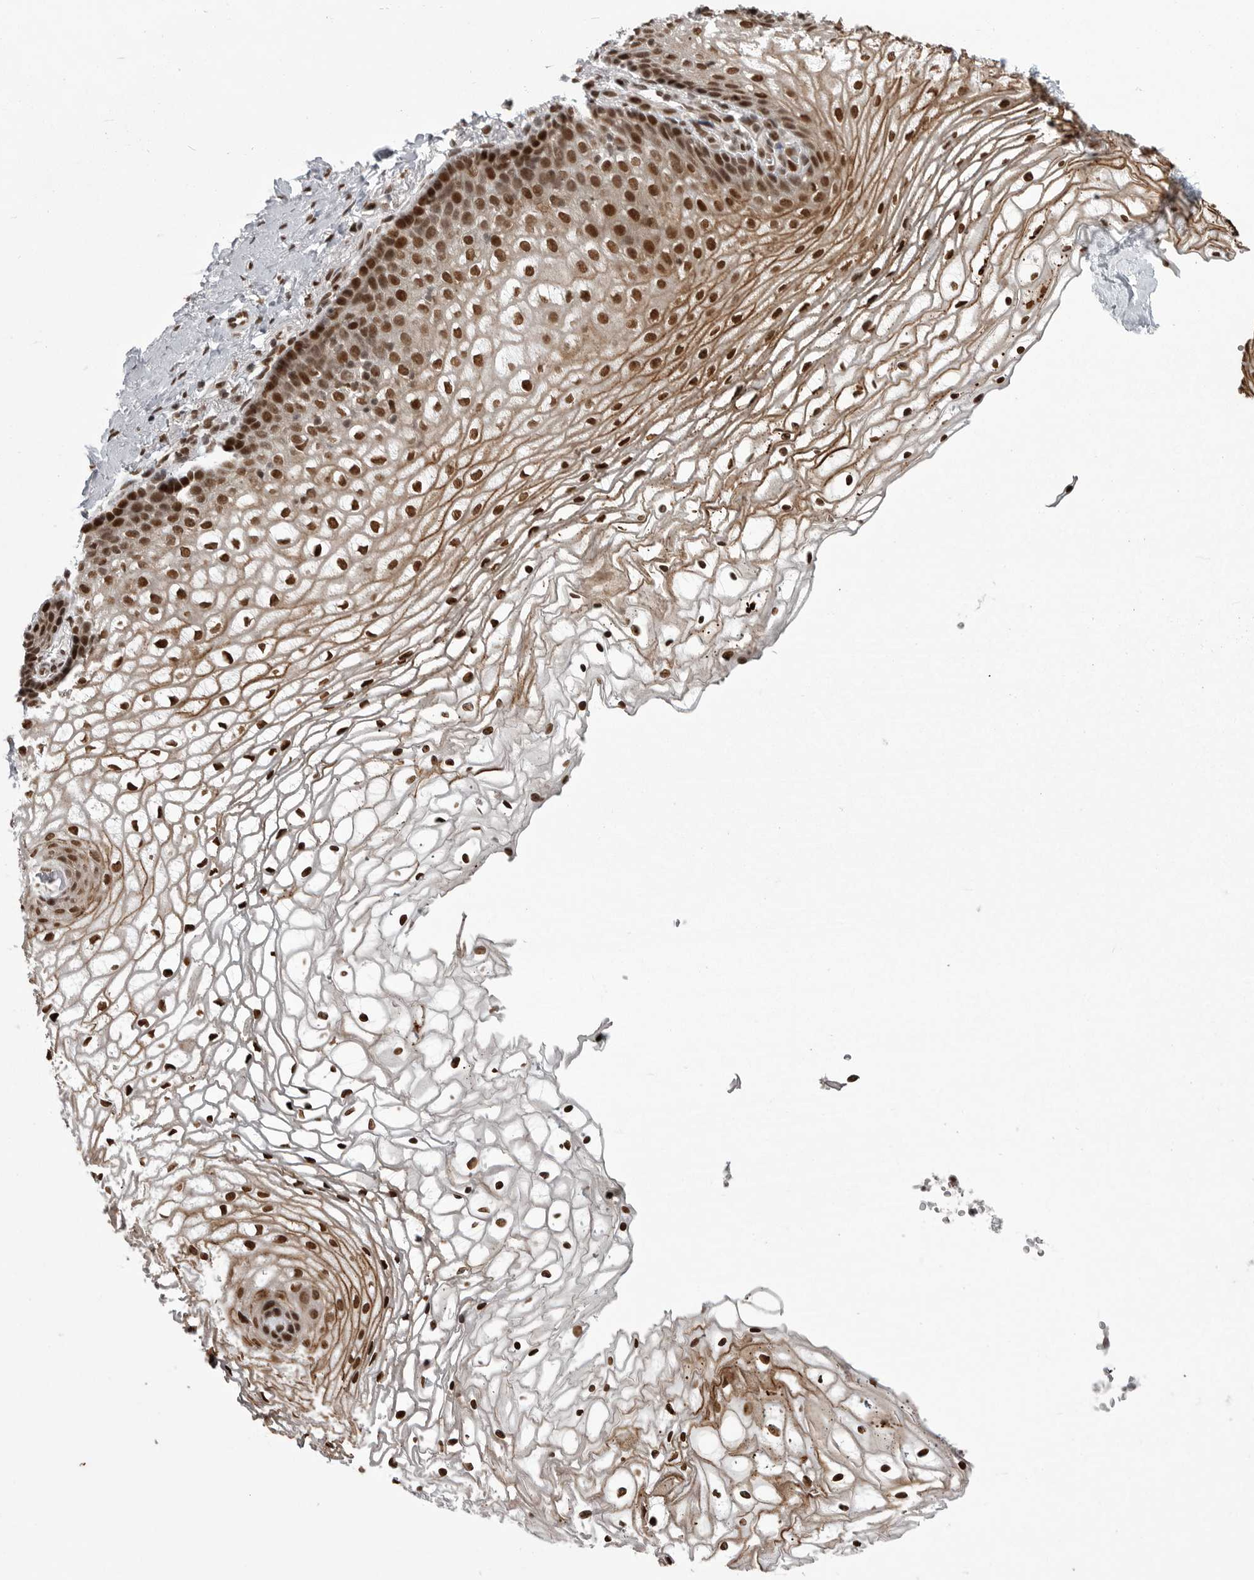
{"staining": {"intensity": "strong", "quantity": "25%-75%", "location": "cytoplasmic/membranous,nuclear"}, "tissue": "vagina", "cell_type": "Squamous epithelial cells", "image_type": "normal", "snomed": [{"axis": "morphology", "description": "Normal tissue, NOS"}, {"axis": "topography", "description": "Vagina"}], "caption": "Protein staining displays strong cytoplasmic/membranous,nuclear positivity in approximately 25%-75% of squamous epithelial cells in normal vagina. (brown staining indicates protein expression, while blue staining denotes nuclei).", "gene": "YAF2", "patient": {"sex": "female", "age": 60}}